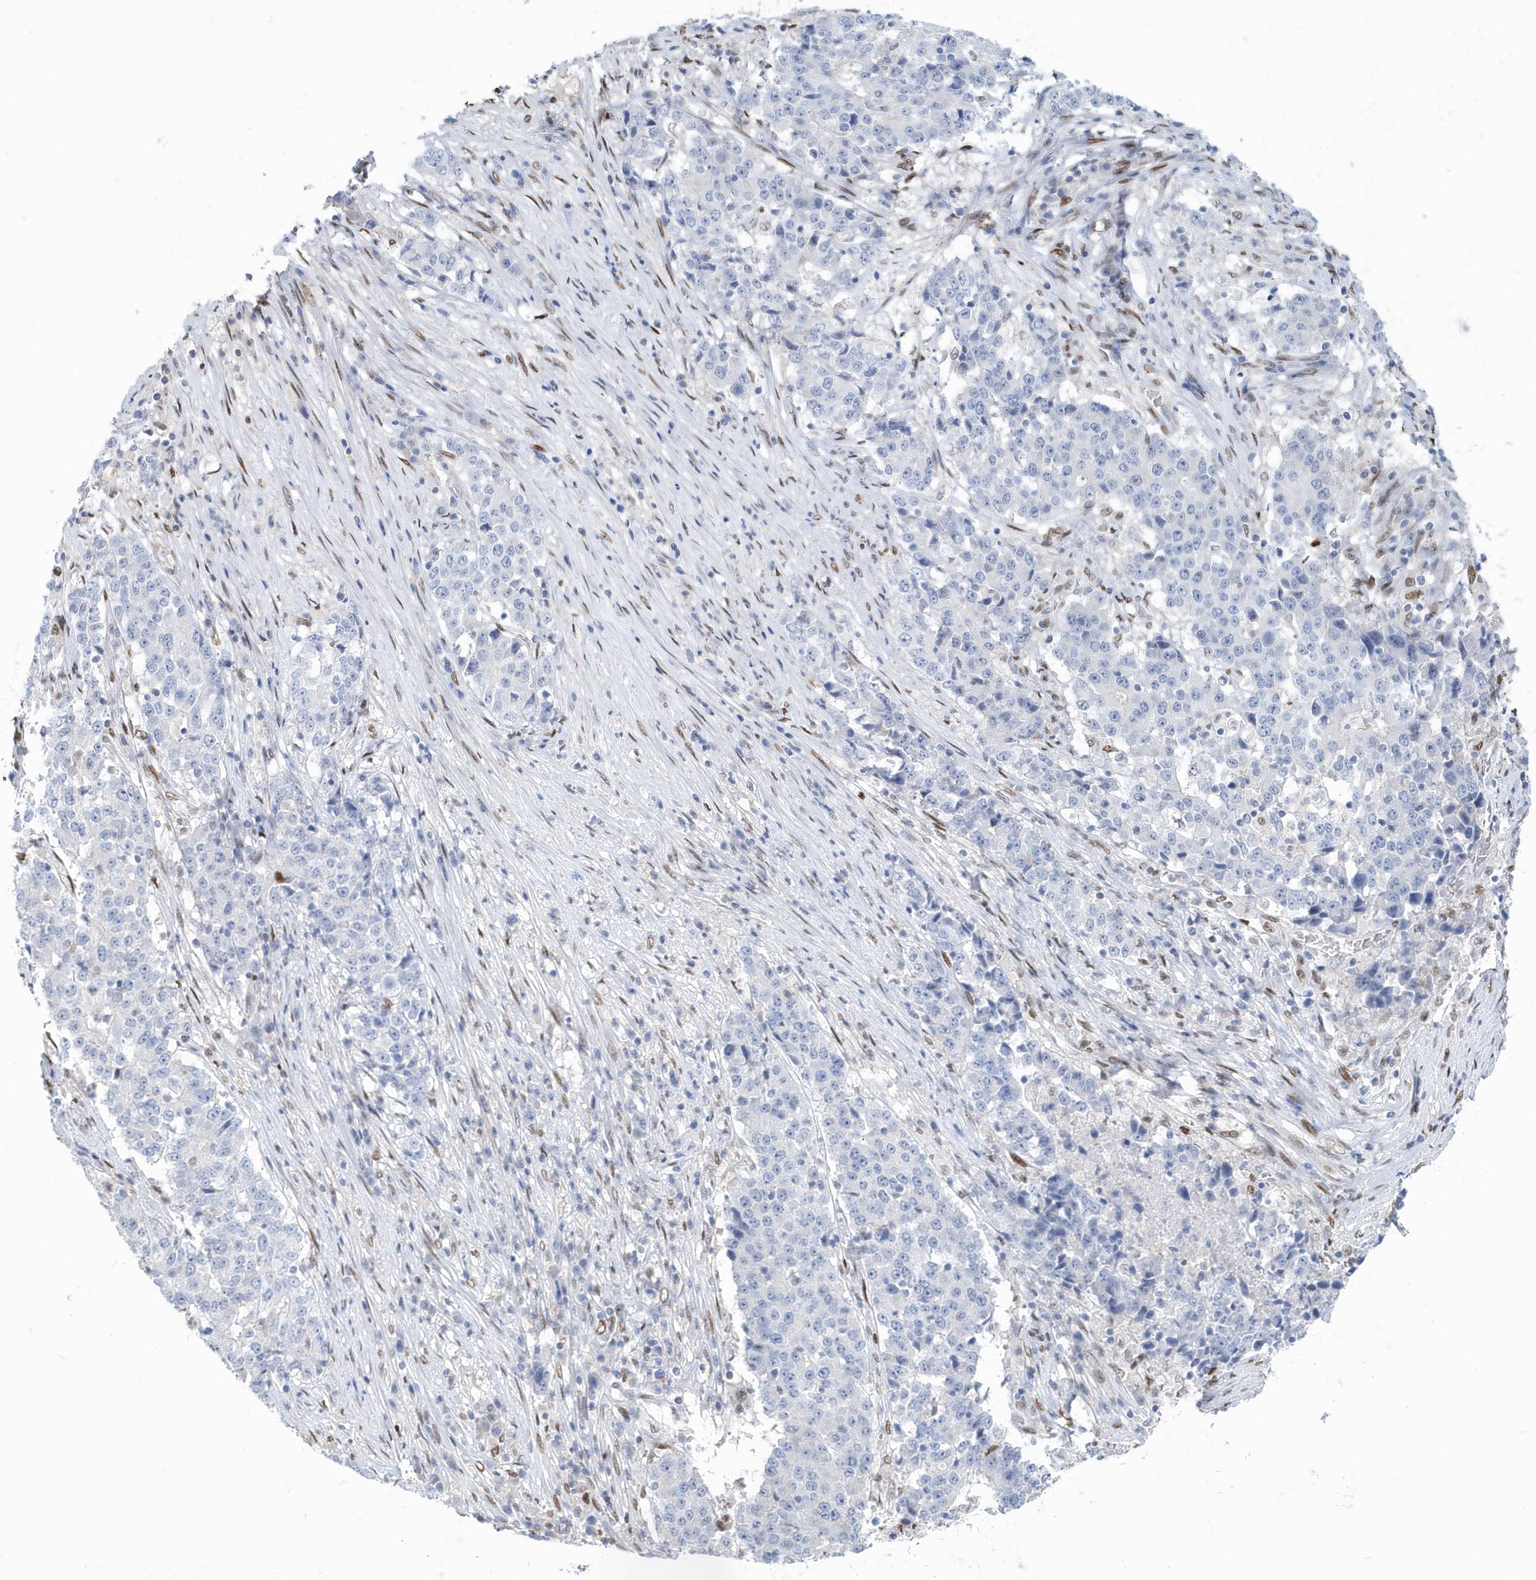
{"staining": {"intensity": "negative", "quantity": "none", "location": "none"}, "tissue": "stomach cancer", "cell_type": "Tumor cells", "image_type": "cancer", "snomed": [{"axis": "morphology", "description": "Adenocarcinoma, NOS"}, {"axis": "topography", "description": "Stomach"}], "caption": "Immunohistochemistry of stomach cancer shows no expression in tumor cells.", "gene": "MACROH2A2", "patient": {"sex": "male", "age": 59}}